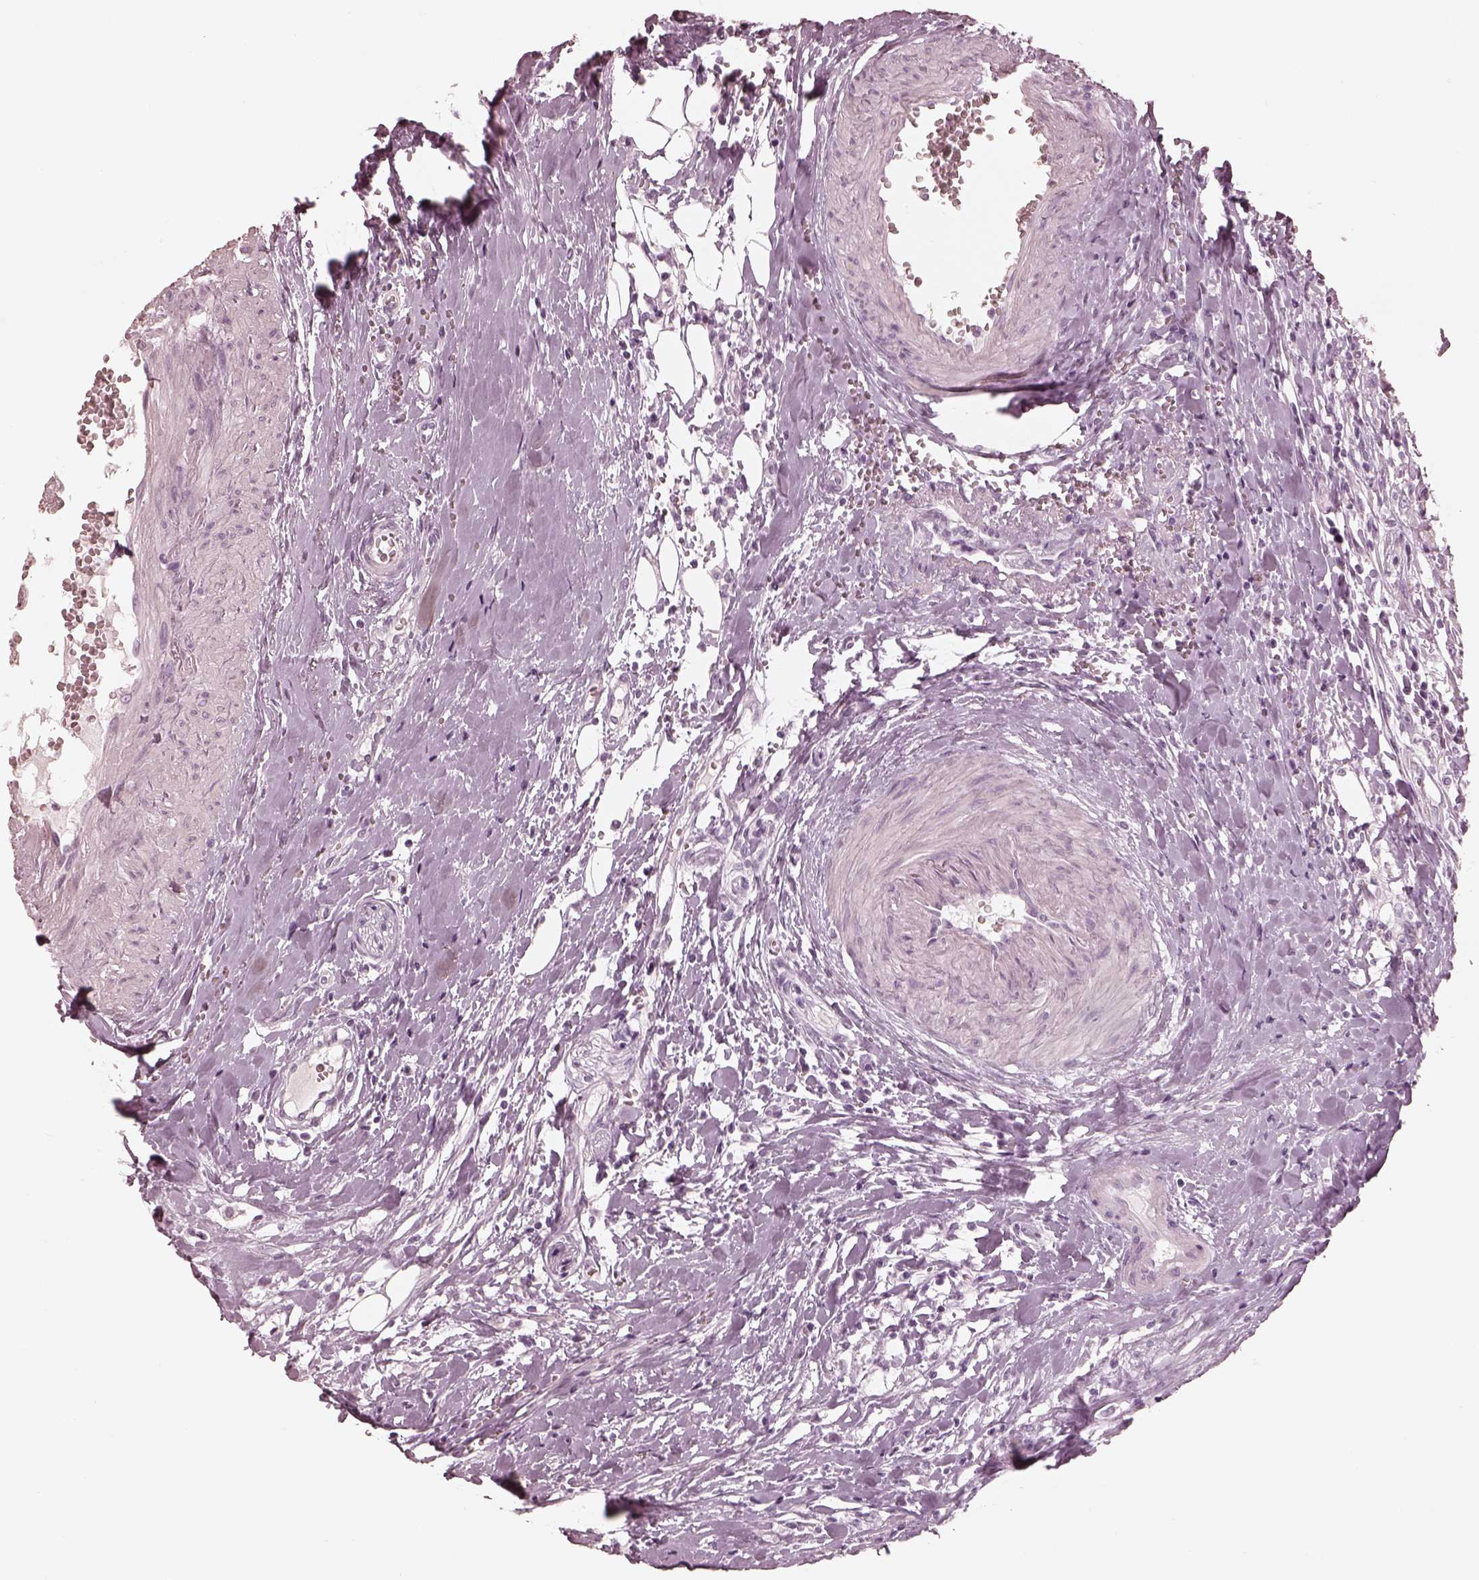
{"staining": {"intensity": "negative", "quantity": "none", "location": "none"}, "tissue": "head and neck cancer", "cell_type": "Tumor cells", "image_type": "cancer", "snomed": [{"axis": "morphology", "description": "Squamous cell carcinoma, NOS"}, {"axis": "morphology", "description": "Squamous cell carcinoma, metastatic, NOS"}, {"axis": "topography", "description": "Oral tissue"}, {"axis": "topography", "description": "Head-Neck"}], "caption": "A micrograph of head and neck squamous cell carcinoma stained for a protein displays no brown staining in tumor cells.", "gene": "CALR3", "patient": {"sex": "female", "age": 85}}